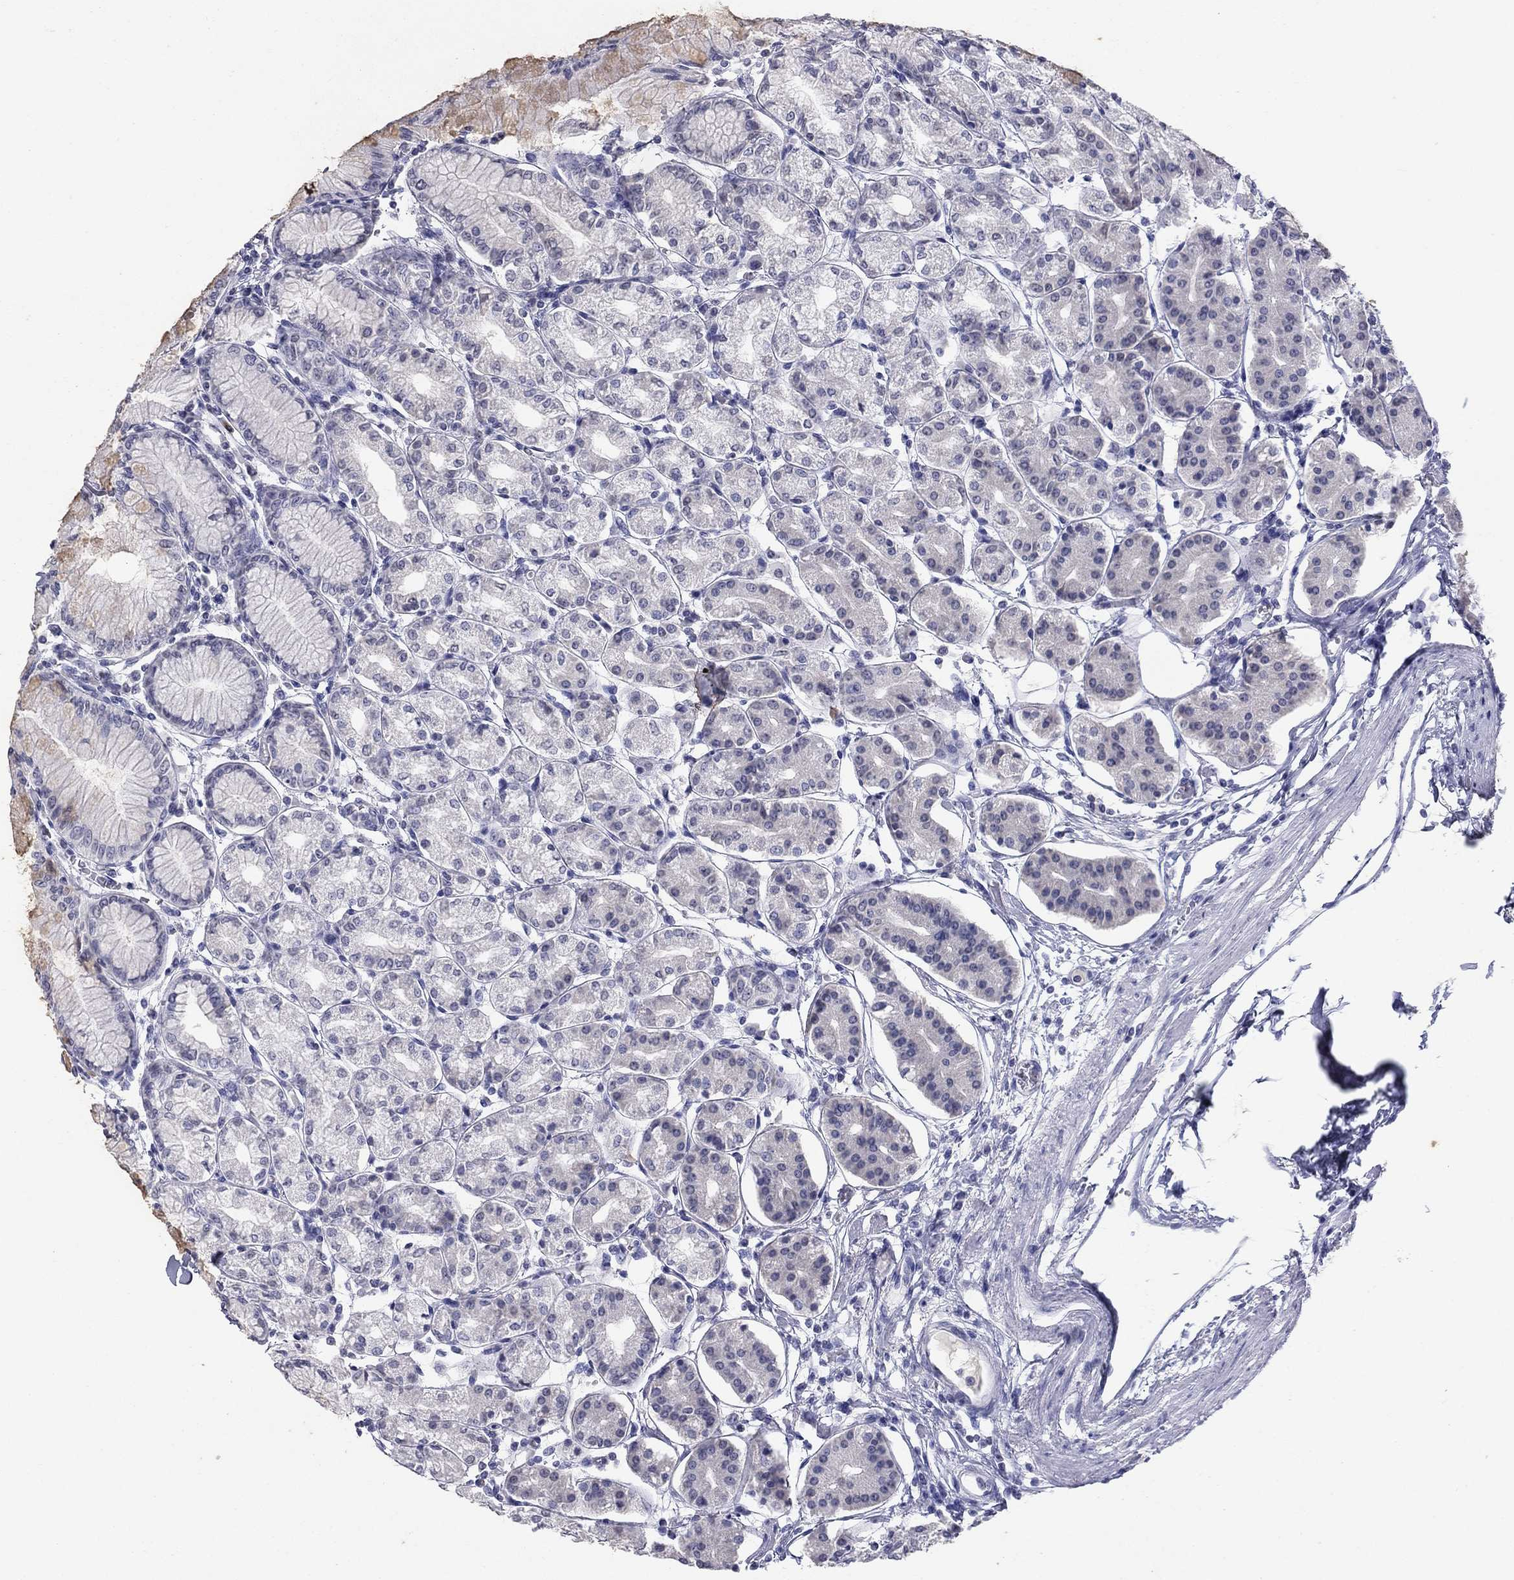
{"staining": {"intensity": "weak", "quantity": "<25%", "location": "cytoplasmic/membranous"}, "tissue": "stomach", "cell_type": "Glandular cells", "image_type": "normal", "snomed": [{"axis": "morphology", "description": "Normal tissue, NOS"}, {"axis": "topography", "description": "Skeletal muscle"}, {"axis": "topography", "description": "Stomach"}], "caption": "Glandular cells show no significant staining in benign stomach. (Stains: DAB immunohistochemistry (IHC) with hematoxylin counter stain, Microscopy: brightfield microscopy at high magnification).", "gene": "KRT75", "patient": {"sex": "female", "age": 57}}